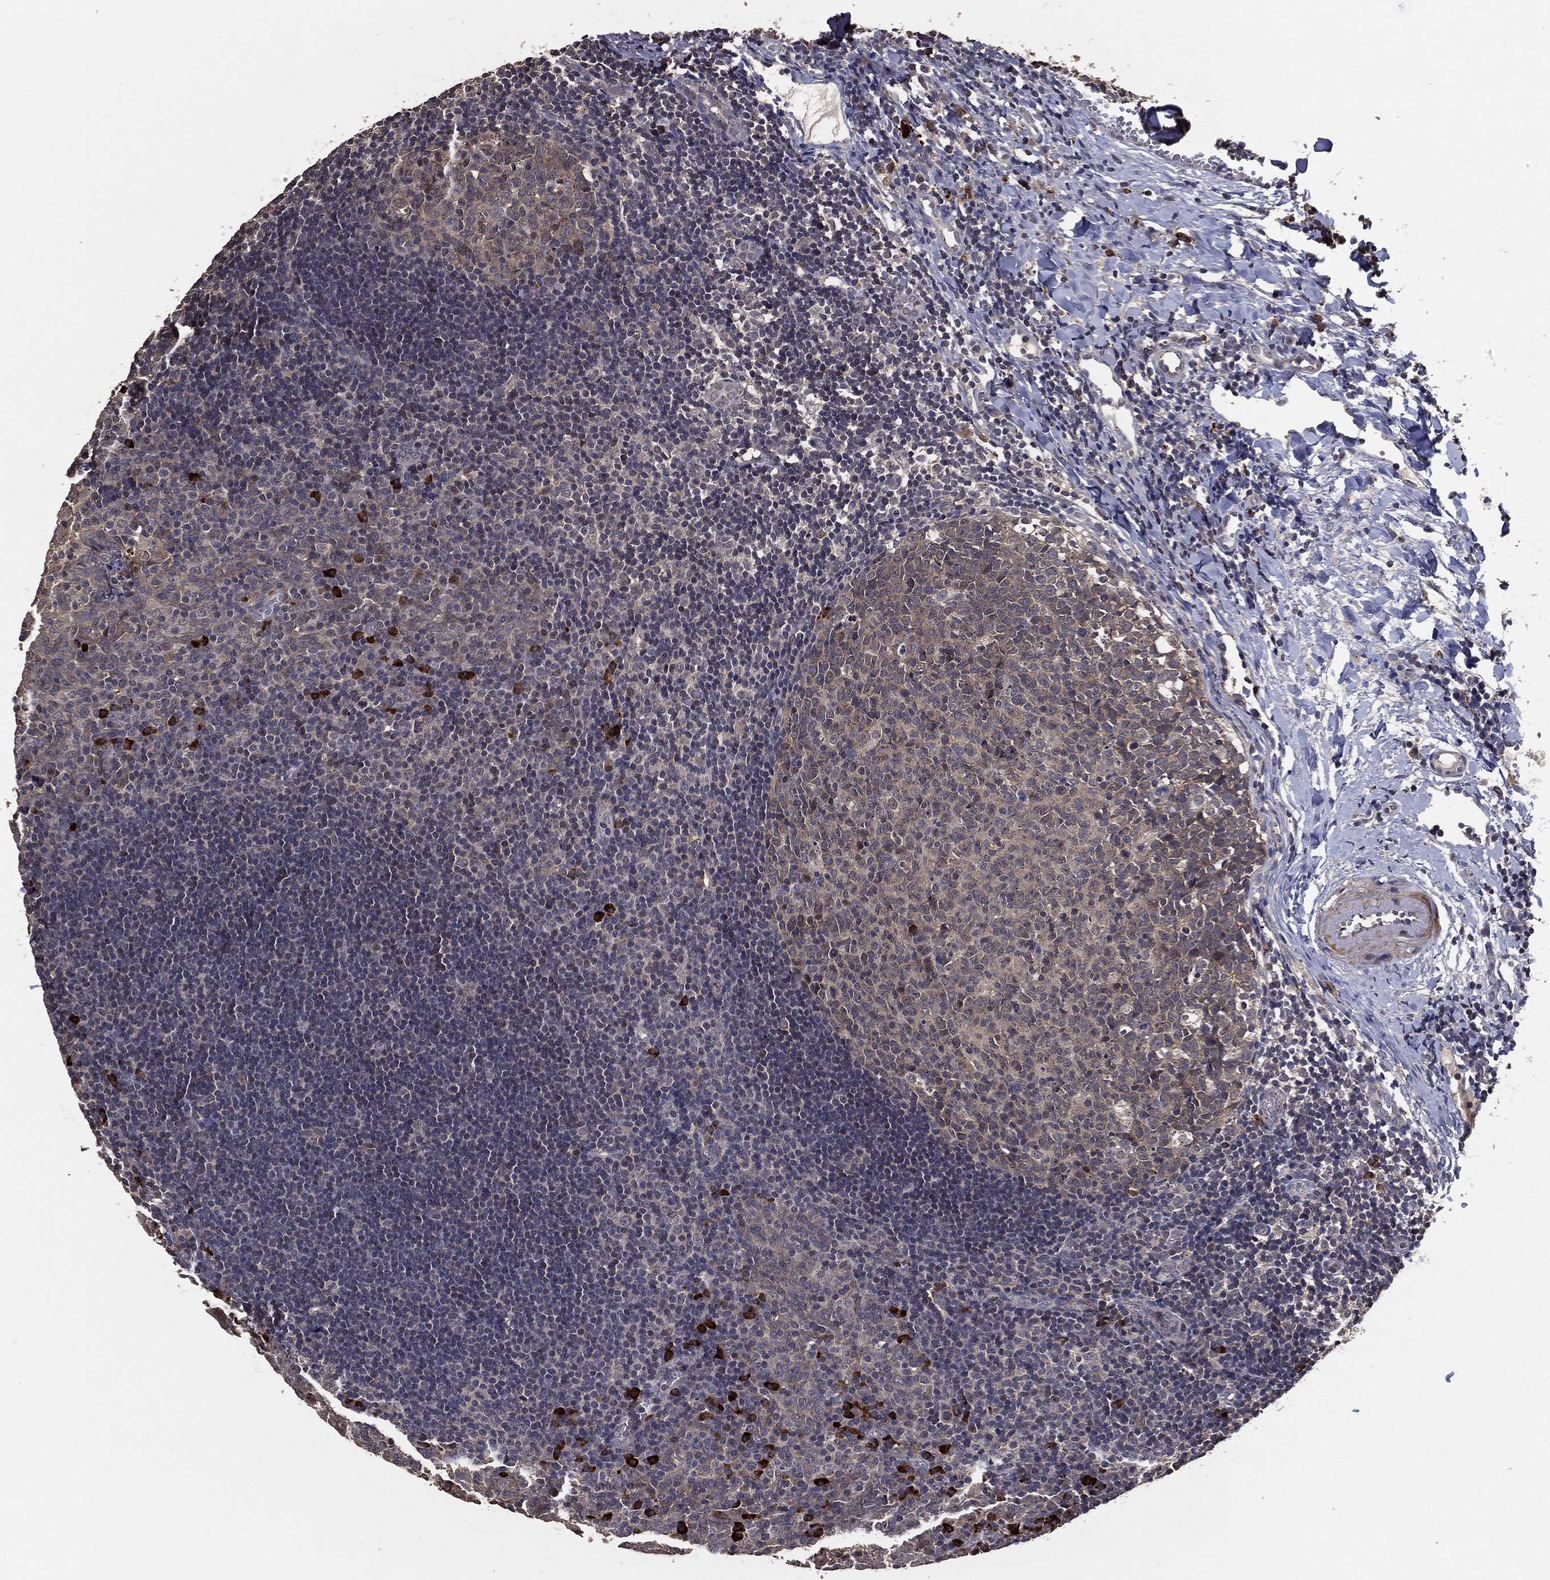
{"staining": {"intensity": "negative", "quantity": "none", "location": "none"}, "tissue": "tonsil", "cell_type": "Germinal center cells", "image_type": "normal", "snomed": [{"axis": "morphology", "description": "Normal tissue, NOS"}, {"axis": "topography", "description": "Tonsil"}], "caption": "Germinal center cells show no significant positivity in benign tonsil. (Stains: DAB IHC with hematoxylin counter stain, Microscopy: brightfield microscopy at high magnification).", "gene": "PCNT", "patient": {"sex": "female", "age": 13}}